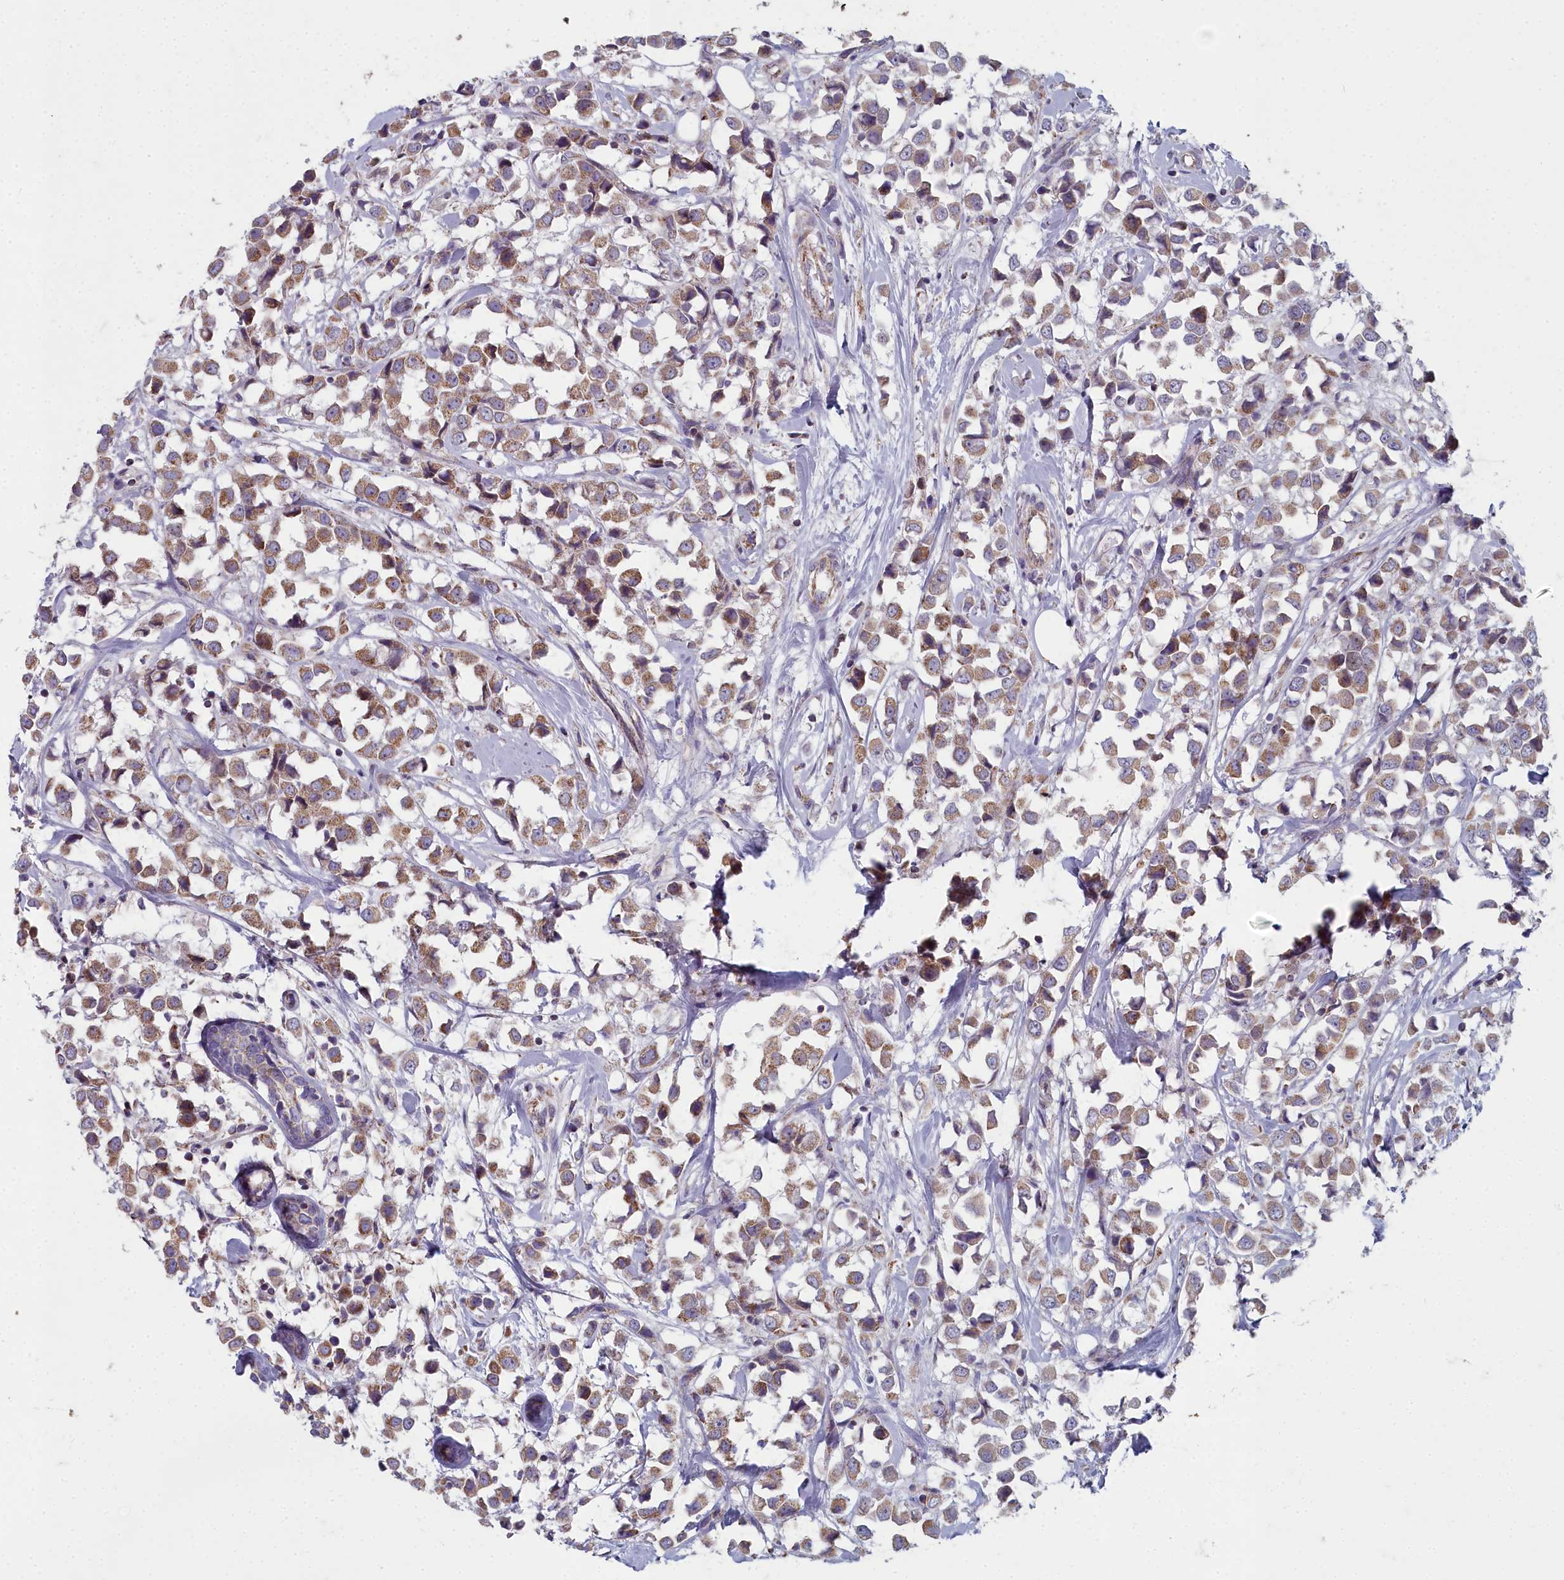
{"staining": {"intensity": "weak", "quantity": ">75%", "location": "cytoplasmic/membranous"}, "tissue": "breast cancer", "cell_type": "Tumor cells", "image_type": "cancer", "snomed": [{"axis": "morphology", "description": "Duct carcinoma"}, {"axis": "topography", "description": "Breast"}], "caption": "IHC of infiltrating ductal carcinoma (breast) displays low levels of weak cytoplasmic/membranous expression in about >75% of tumor cells. The staining was performed using DAB, with brown indicating positive protein expression. Nuclei are stained blue with hematoxylin.", "gene": "INSYN2A", "patient": {"sex": "female", "age": 61}}